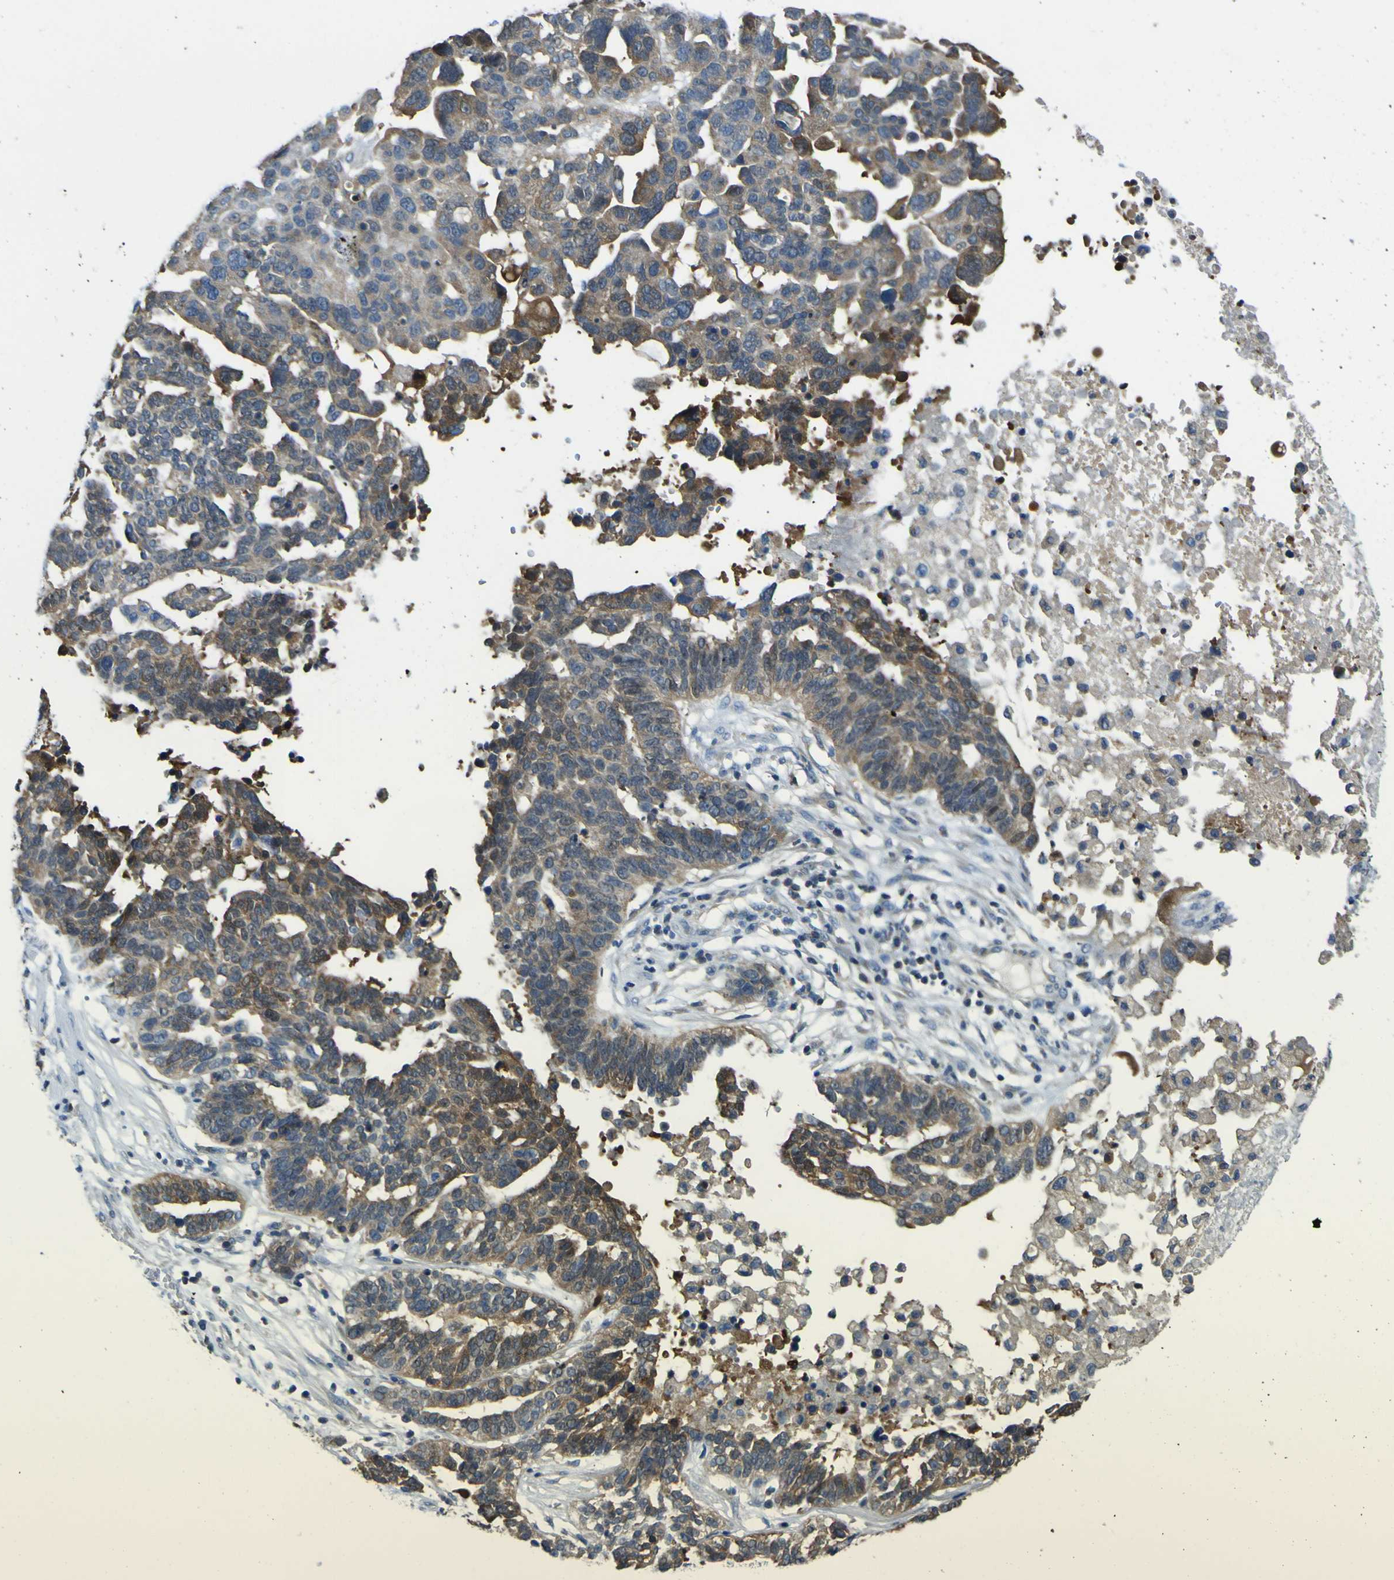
{"staining": {"intensity": "moderate", "quantity": ">75%", "location": "cytoplasmic/membranous"}, "tissue": "ovarian cancer", "cell_type": "Tumor cells", "image_type": "cancer", "snomed": [{"axis": "morphology", "description": "Cystadenocarcinoma, serous, NOS"}, {"axis": "topography", "description": "Ovary"}], "caption": "IHC micrograph of ovarian serous cystadenocarcinoma stained for a protein (brown), which reveals medium levels of moderate cytoplasmic/membranous positivity in about >75% of tumor cells.", "gene": "EML2", "patient": {"sex": "female", "age": 59}}